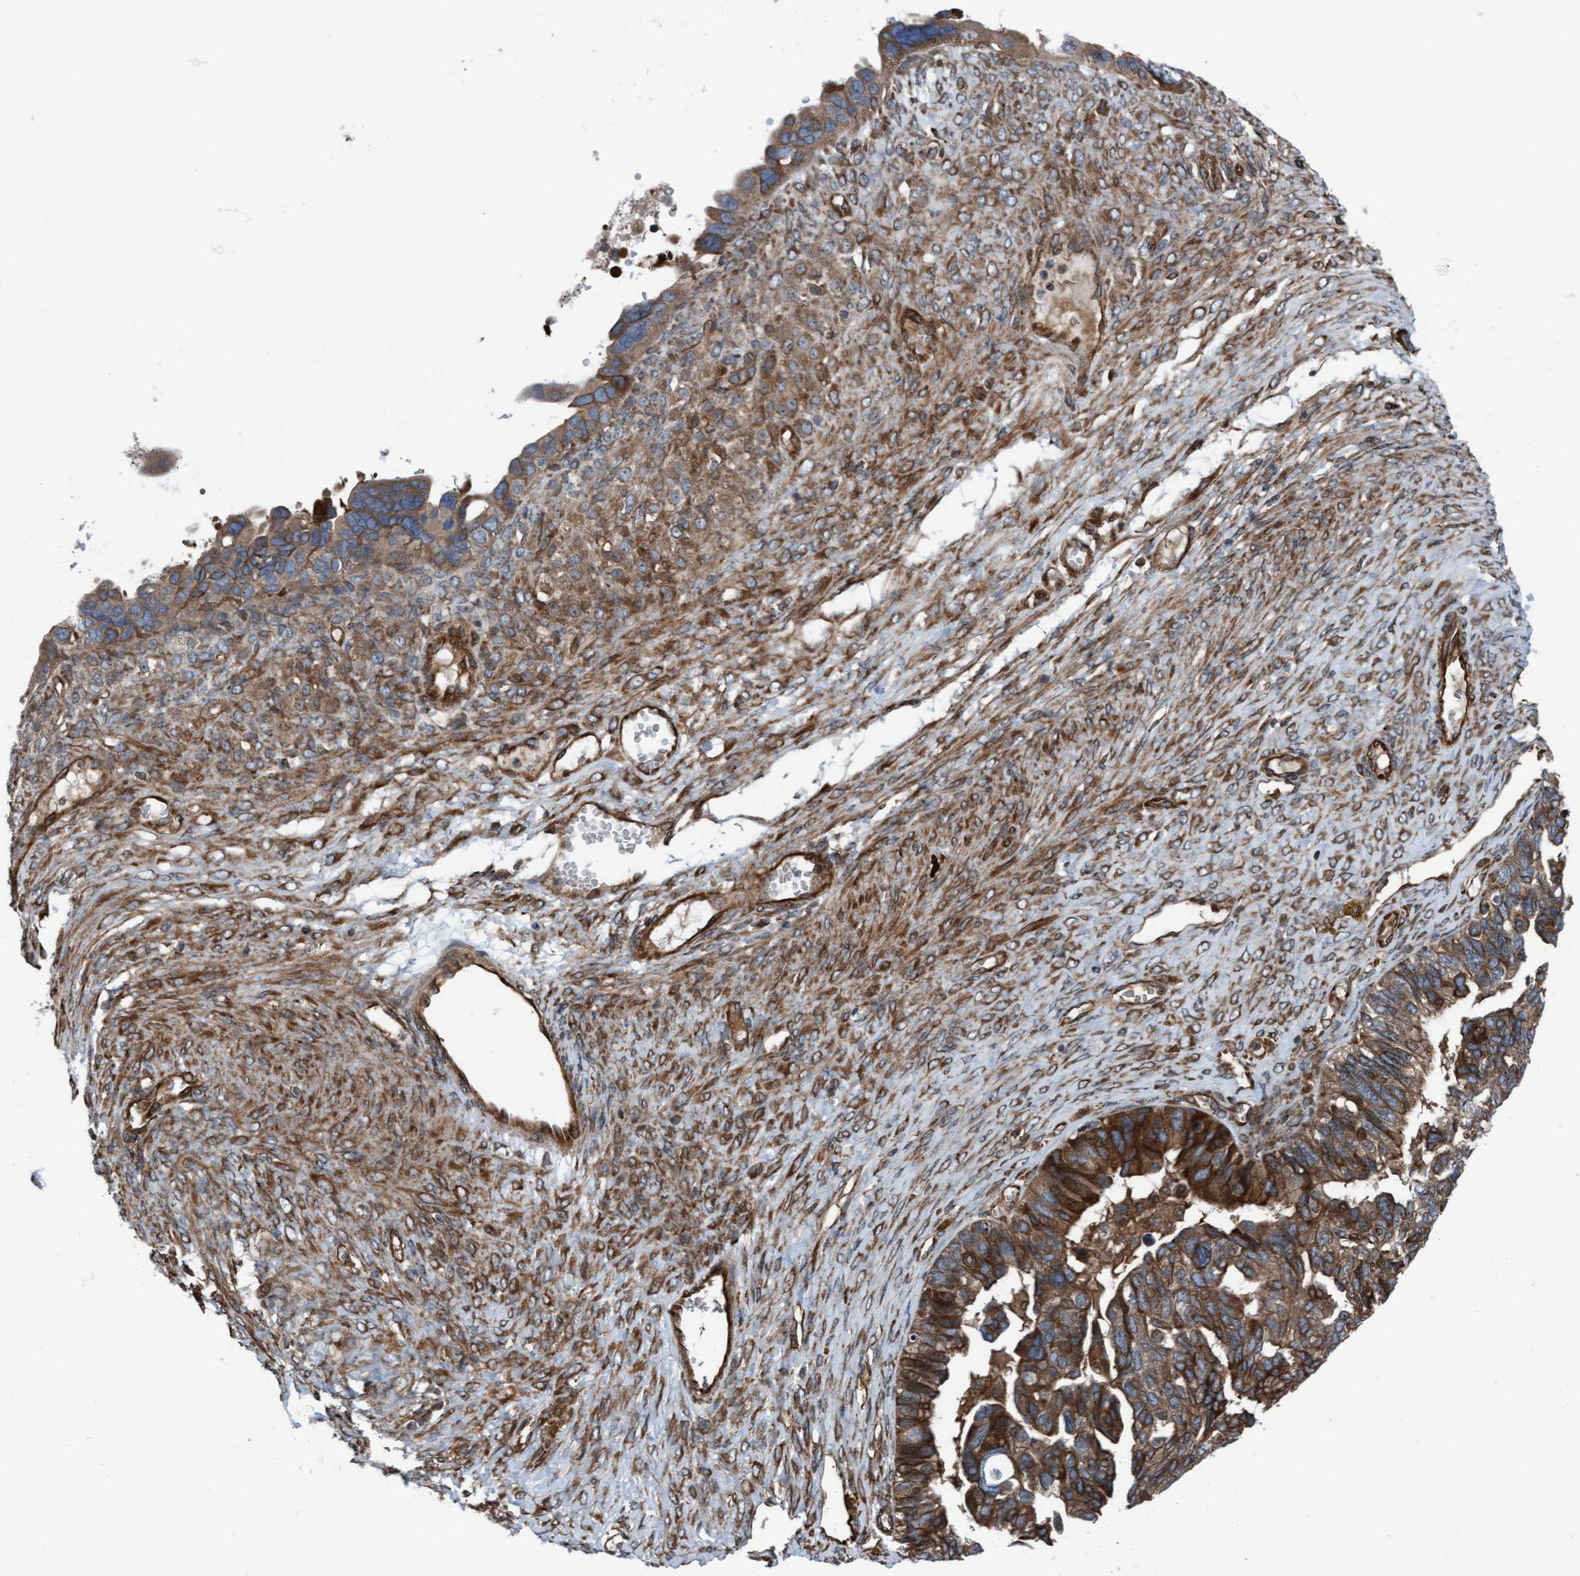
{"staining": {"intensity": "strong", "quantity": ">75%", "location": "cytoplasmic/membranous"}, "tissue": "ovarian cancer", "cell_type": "Tumor cells", "image_type": "cancer", "snomed": [{"axis": "morphology", "description": "Cystadenocarcinoma, serous, NOS"}, {"axis": "topography", "description": "Ovary"}], "caption": "Human serous cystadenocarcinoma (ovarian) stained with a protein marker demonstrates strong staining in tumor cells.", "gene": "RAP1GAP2", "patient": {"sex": "female", "age": 79}}